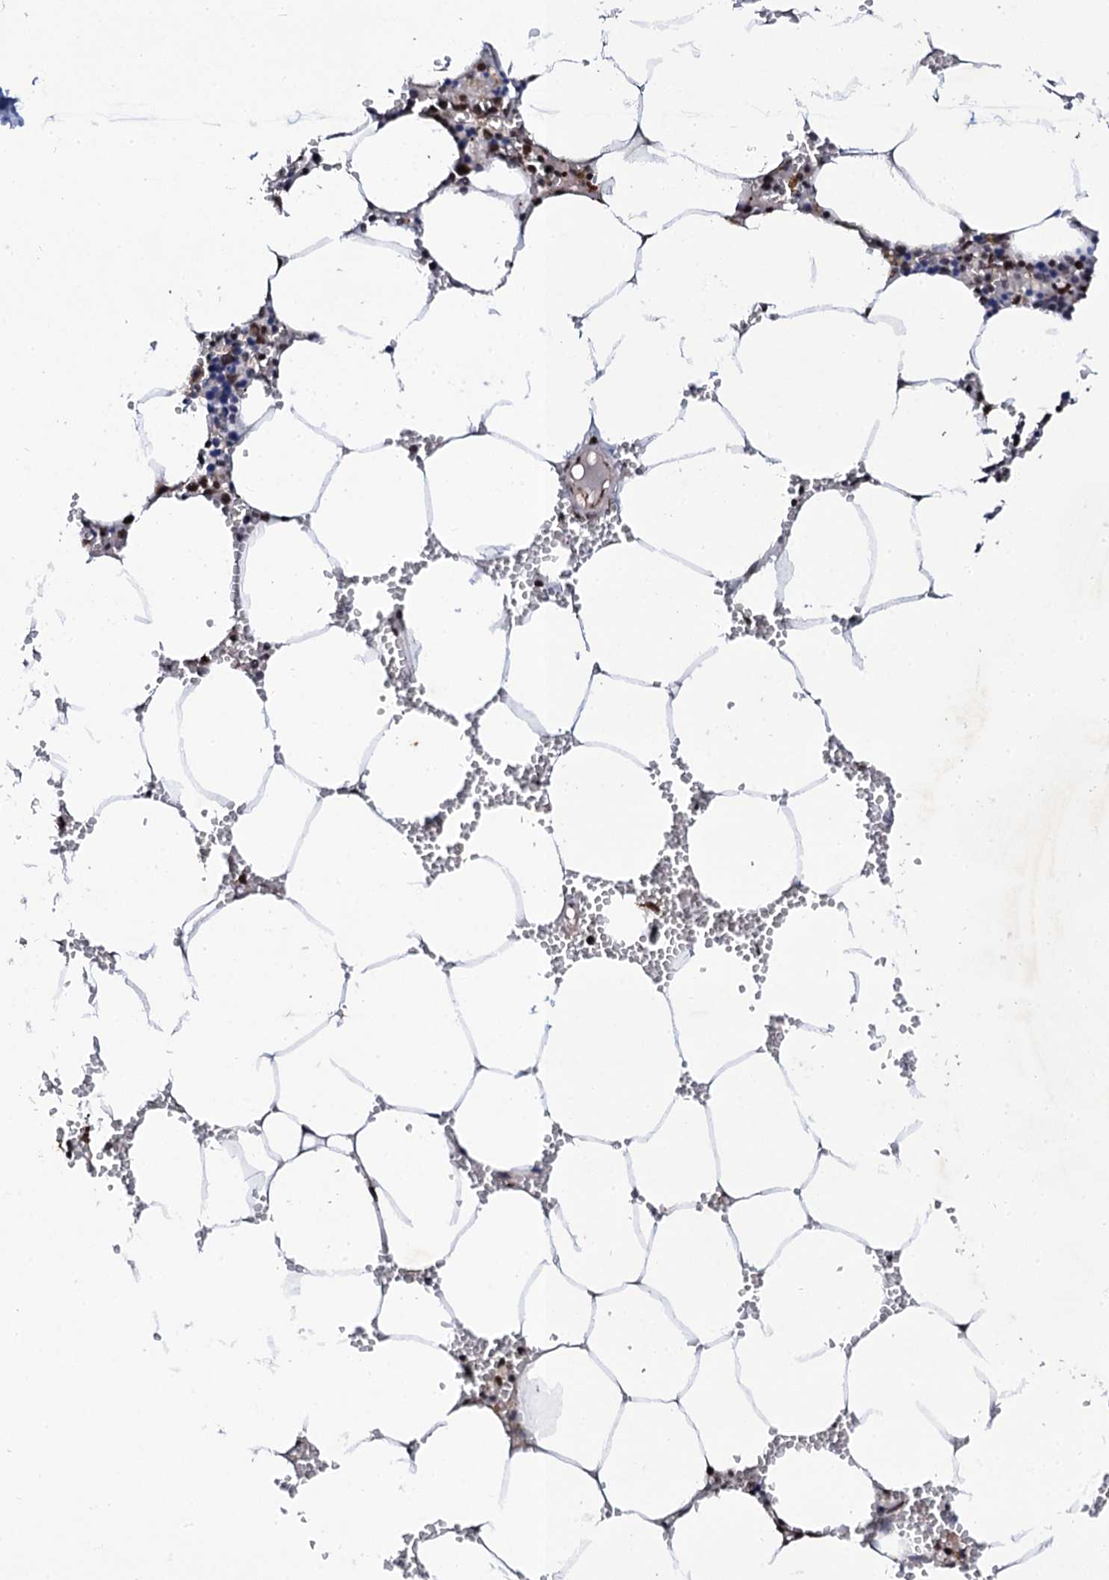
{"staining": {"intensity": "strong", "quantity": ">75%", "location": "nuclear"}, "tissue": "bone marrow", "cell_type": "Hematopoietic cells", "image_type": "normal", "snomed": [{"axis": "morphology", "description": "Normal tissue, NOS"}, {"axis": "topography", "description": "Bone marrow"}], "caption": "Immunohistochemical staining of normal human bone marrow displays >75% levels of strong nuclear protein expression in about >75% of hematopoietic cells.", "gene": "CSTF3", "patient": {"sex": "male", "age": 70}}